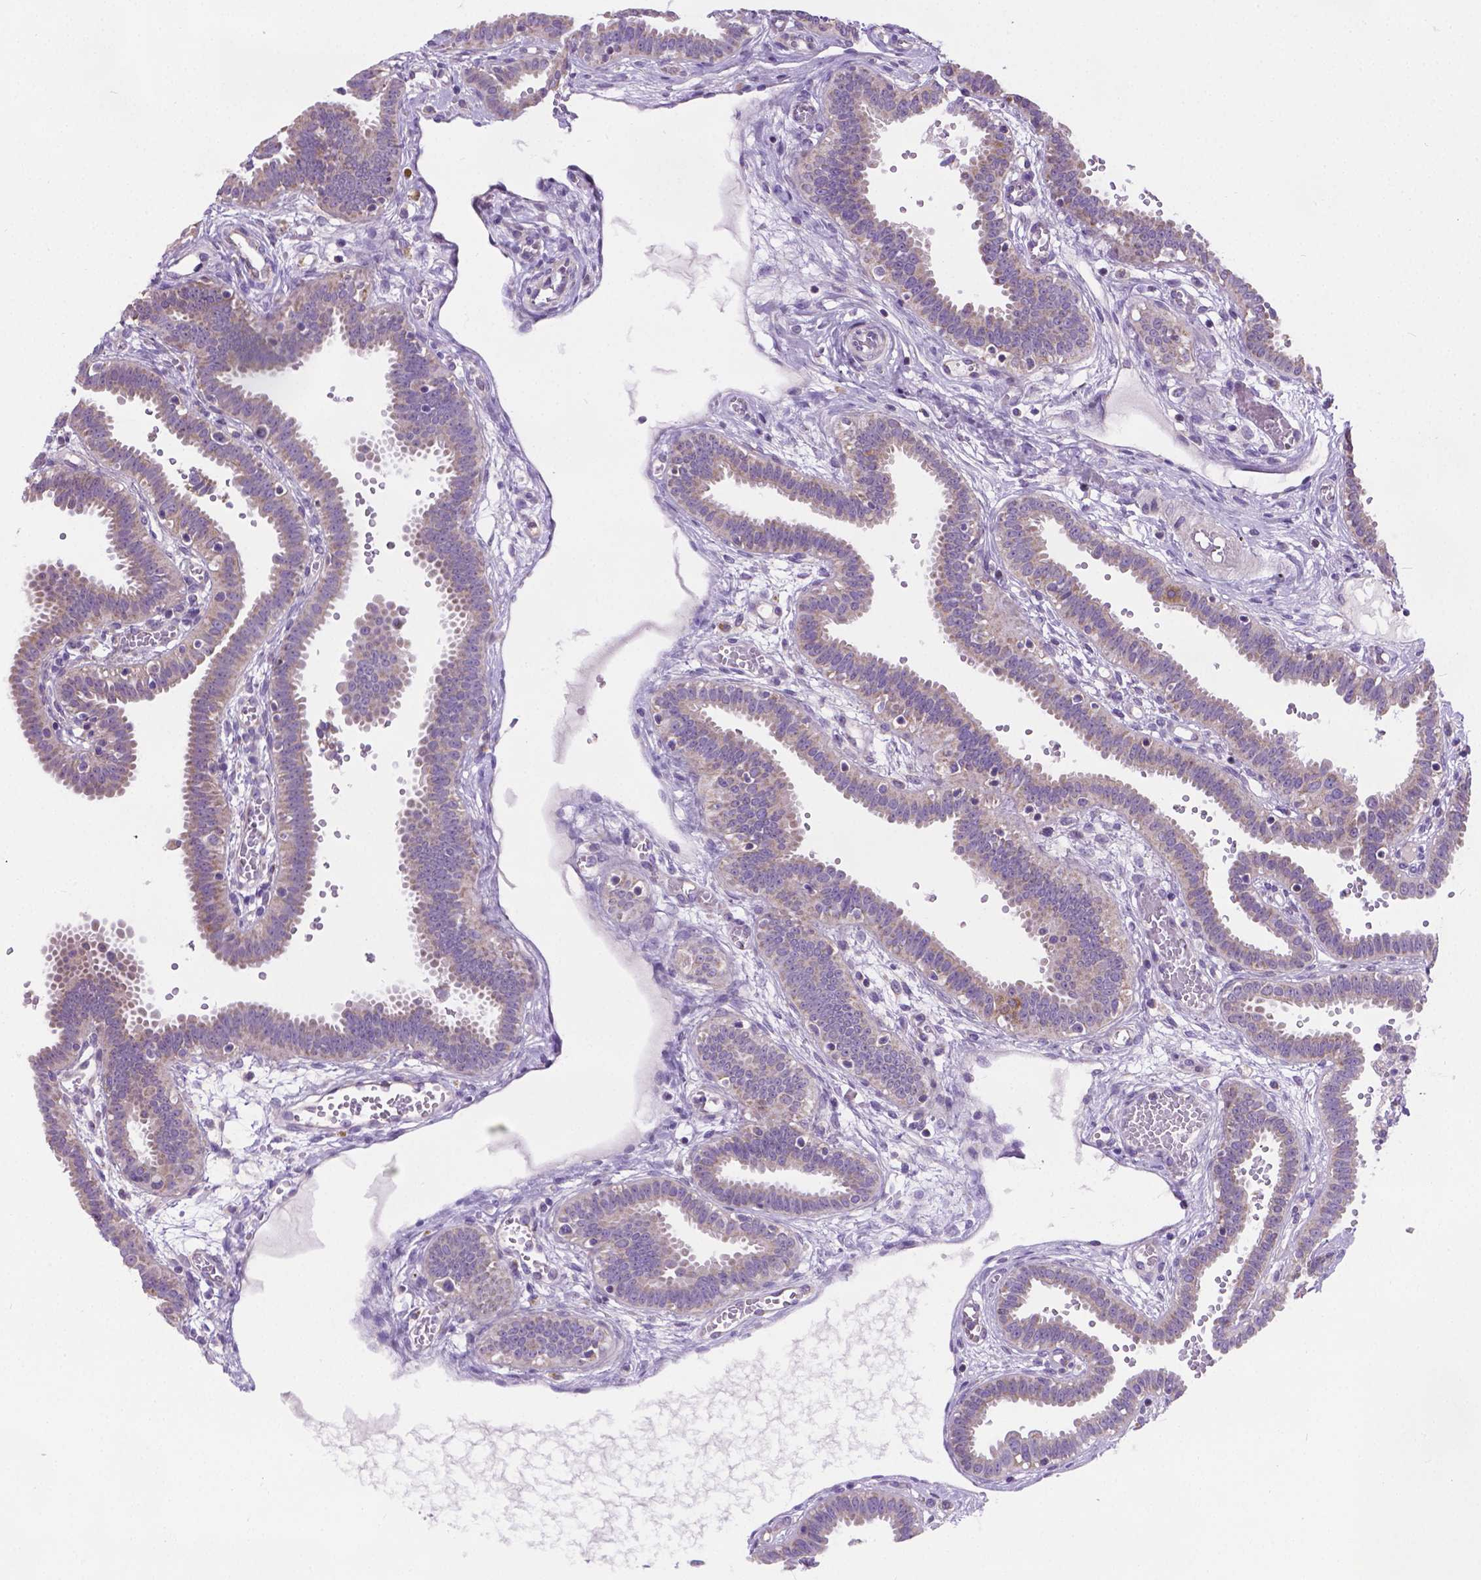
{"staining": {"intensity": "moderate", "quantity": "<25%", "location": "cytoplasmic/membranous"}, "tissue": "fallopian tube", "cell_type": "Glandular cells", "image_type": "normal", "snomed": [{"axis": "morphology", "description": "Normal tissue, NOS"}, {"axis": "topography", "description": "Fallopian tube"}], "caption": "Immunohistochemistry (IHC) of normal human fallopian tube reveals low levels of moderate cytoplasmic/membranous staining in approximately <25% of glandular cells. Immunohistochemistry stains the protein of interest in brown and the nuclei are stained blue.", "gene": "CSPG5", "patient": {"sex": "female", "age": 37}}